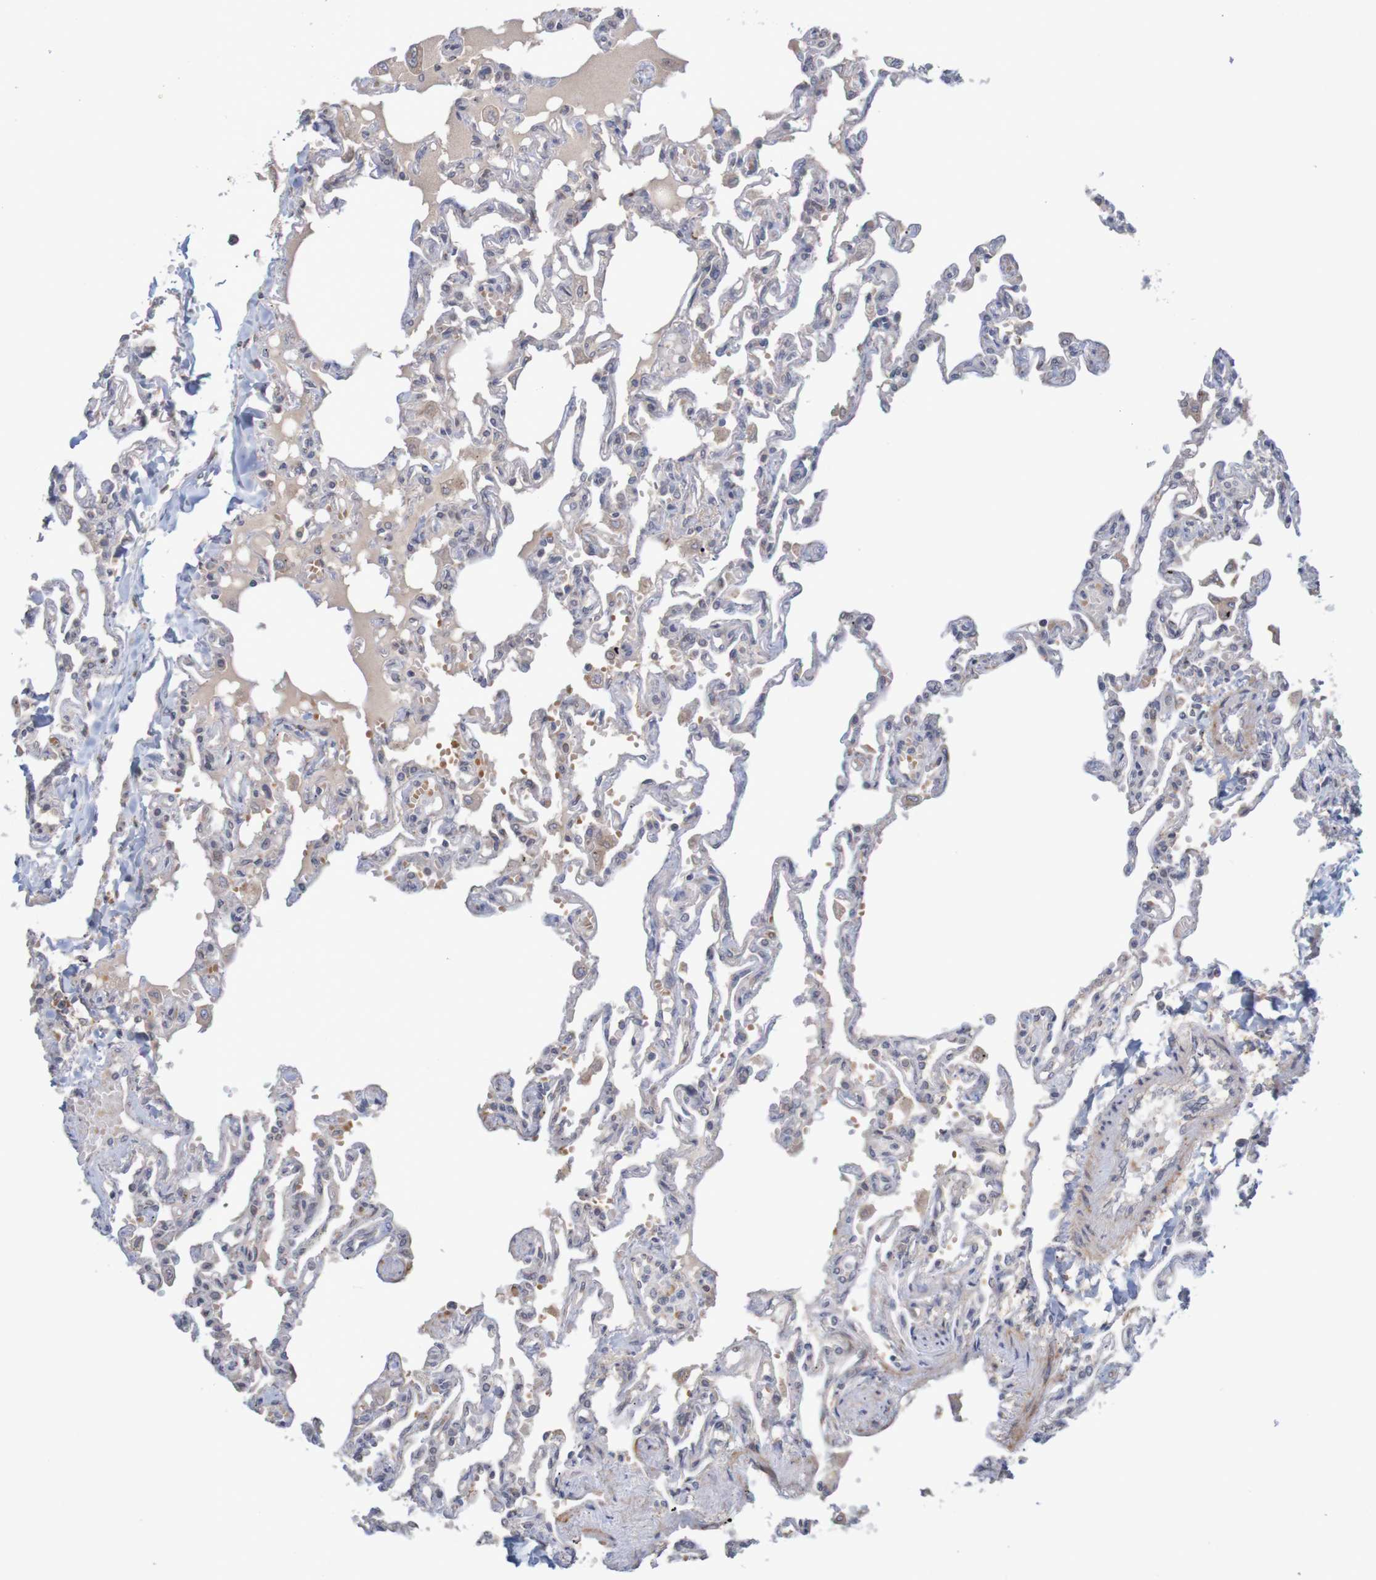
{"staining": {"intensity": "weak", "quantity": "<25%", "location": "cytoplasmic/membranous"}, "tissue": "lung", "cell_type": "Alveolar cells", "image_type": "normal", "snomed": [{"axis": "morphology", "description": "Normal tissue, NOS"}, {"axis": "topography", "description": "Lung"}], "caption": "High power microscopy photomicrograph of an IHC image of normal lung, revealing no significant expression in alveolar cells.", "gene": "ANKK1", "patient": {"sex": "male", "age": 21}}